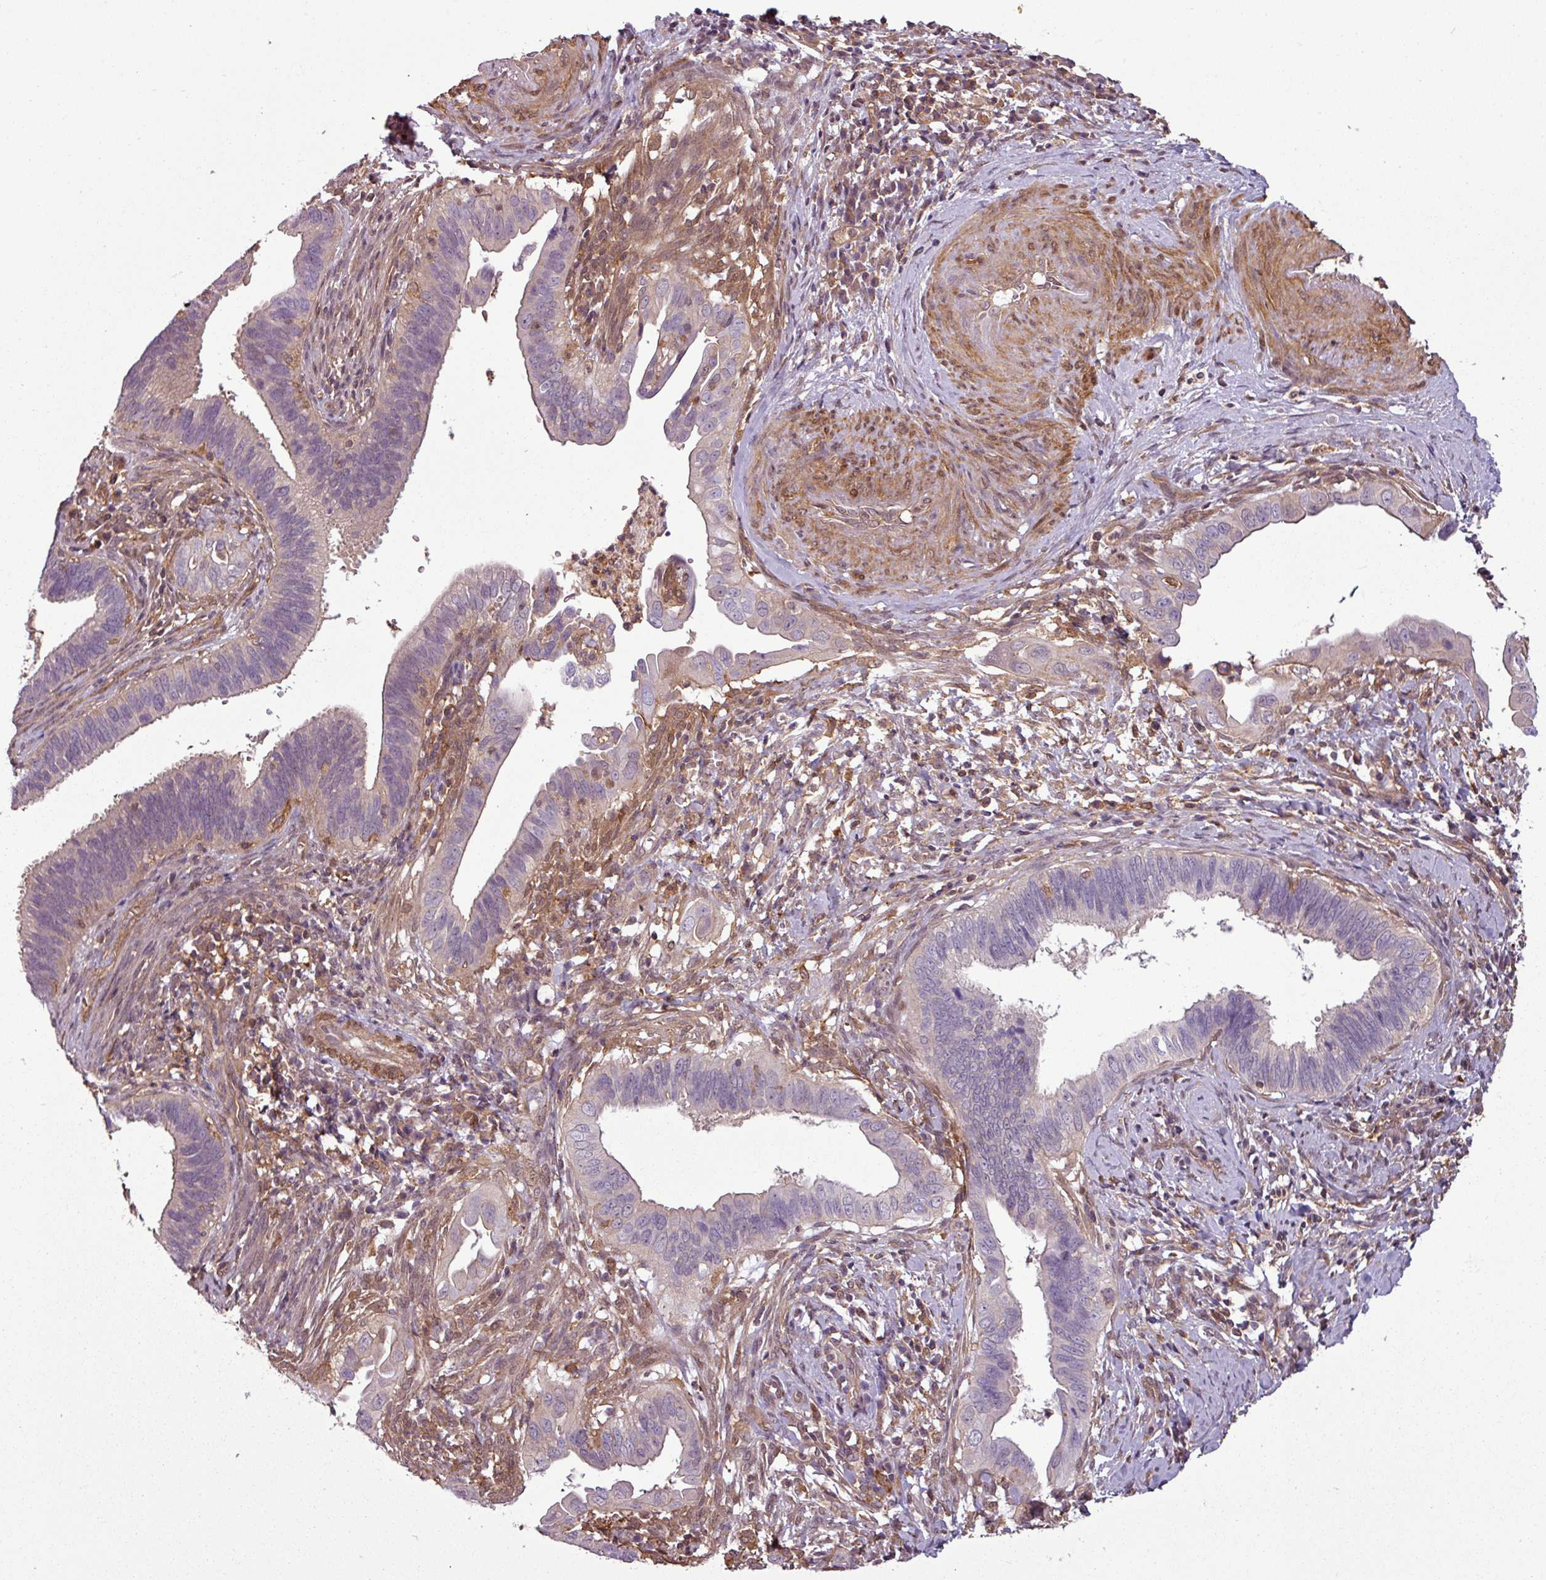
{"staining": {"intensity": "negative", "quantity": "none", "location": "none"}, "tissue": "cervical cancer", "cell_type": "Tumor cells", "image_type": "cancer", "snomed": [{"axis": "morphology", "description": "Adenocarcinoma, NOS"}, {"axis": "topography", "description": "Cervix"}], "caption": "This is a micrograph of IHC staining of cervical cancer (adenocarcinoma), which shows no expression in tumor cells.", "gene": "SH3BGRL", "patient": {"sex": "female", "age": 42}}